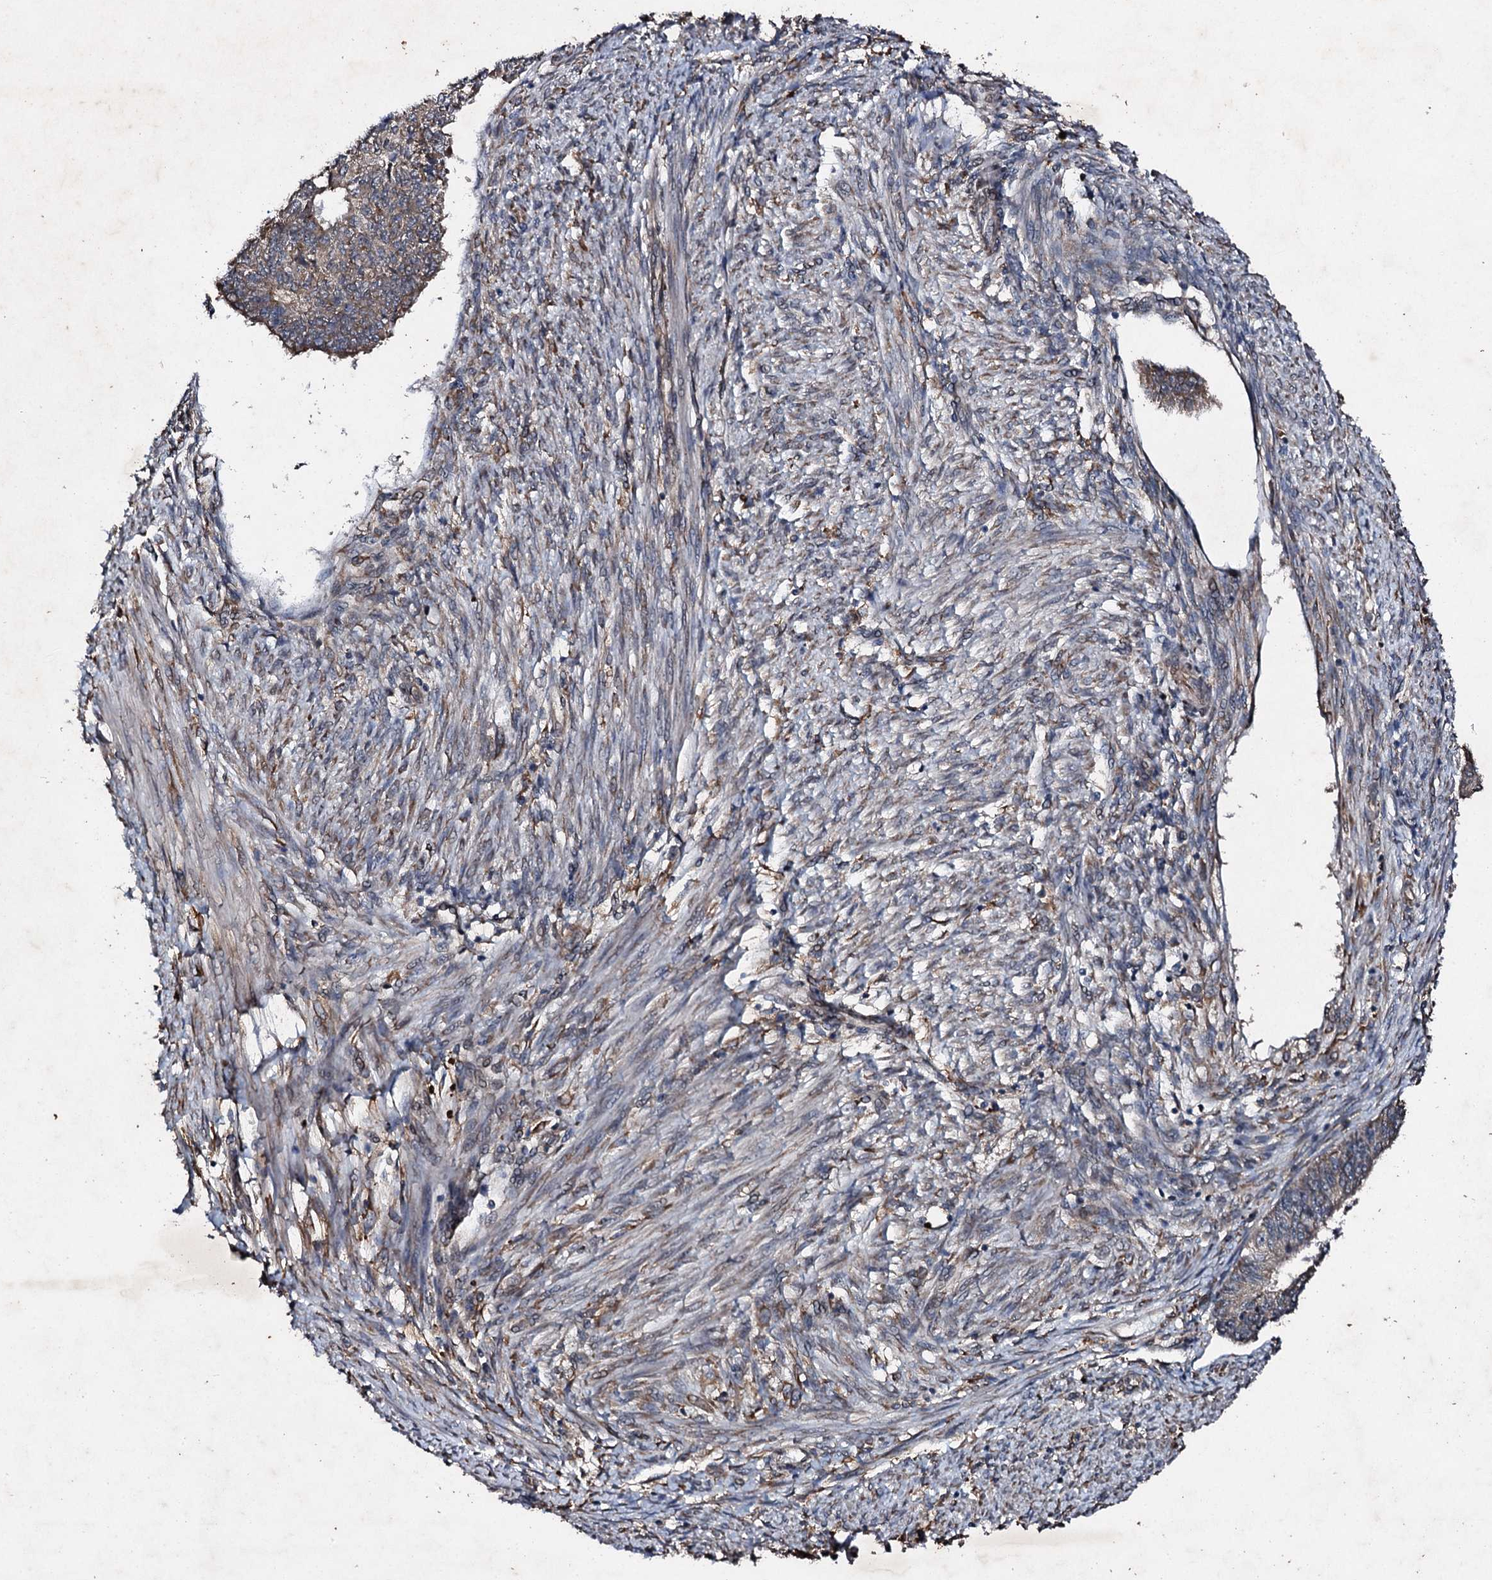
{"staining": {"intensity": "negative", "quantity": "none", "location": "none"}, "tissue": "endometrial cancer", "cell_type": "Tumor cells", "image_type": "cancer", "snomed": [{"axis": "morphology", "description": "Adenocarcinoma, NOS"}, {"axis": "topography", "description": "Endometrium"}], "caption": "Tumor cells are negative for protein expression in human endometrial cancer.", "gene": "ADAMTS10", "patient": {"sex": "female", "age": 32}}